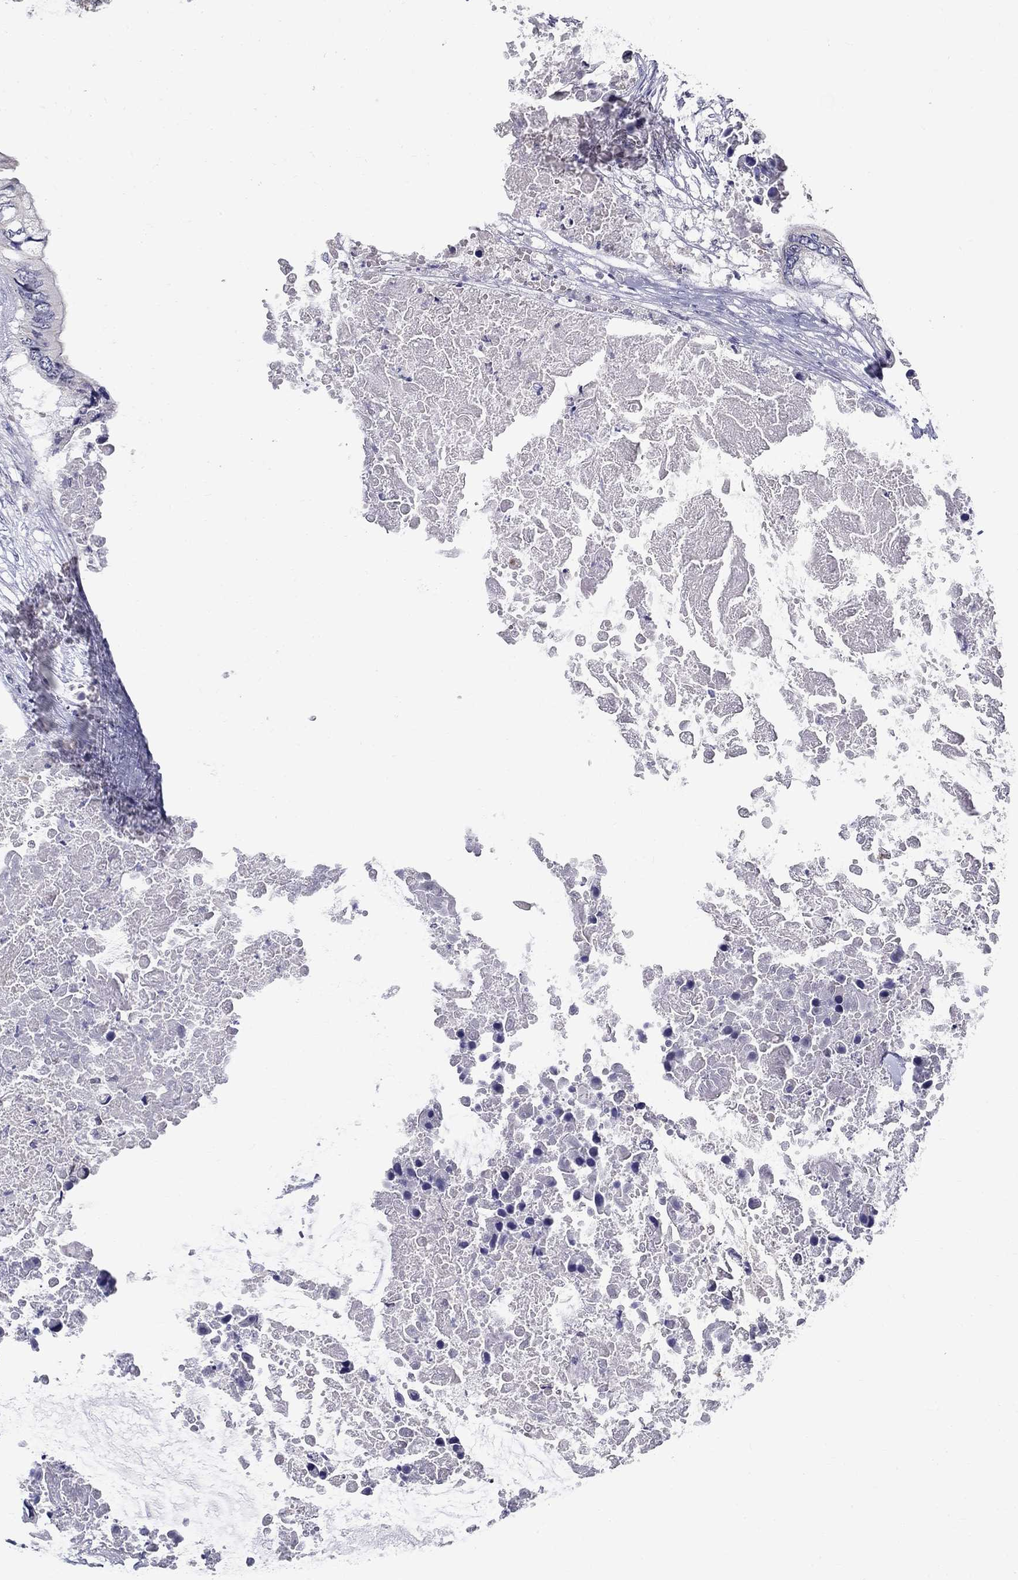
{"staining": {"intensity": "negative", "quantity": "none", "location": "none"}, "tissue": "colorectal cancer", "cell_type": "Tumor cells", "image_type": "cancer", "snomed": [{"axis": "morphology", "description": "Adenocarcinoma, NOS"}, {"axis": "topography", "description": "Rectum"}], "caption": "Tumor cells are negative for brown protein staining in adenocarcinoma (colorectal).", "gene": "GUCA1A", "patient": {"sex": "male", "age": 63}}